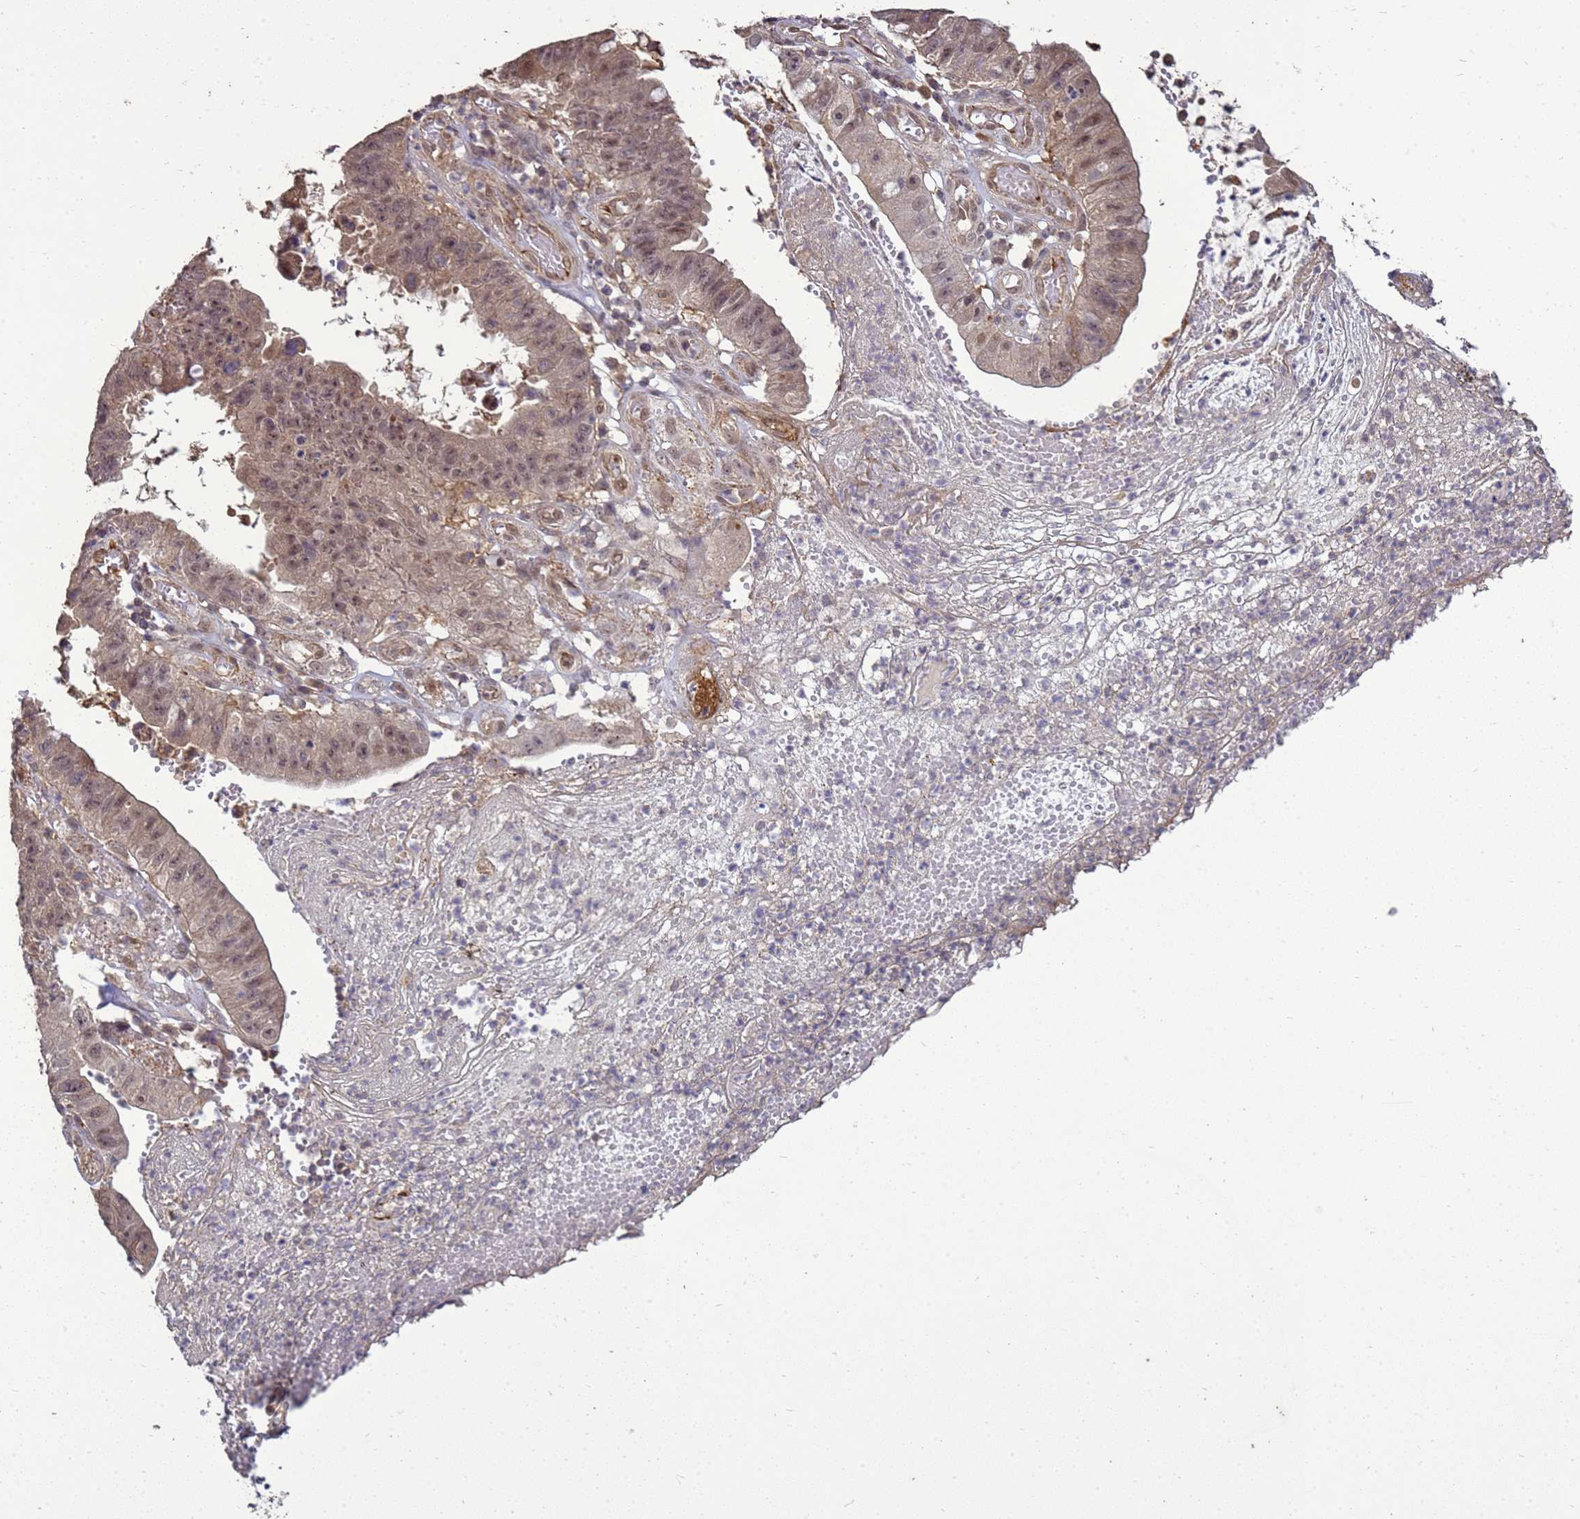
{"staining": {"intensity": "weak", "quantity": ">75%", "location": "cytoplasmic/membranous,nuclear"}, "tissue": "stomach cancer", "cell_type": "Tumor cells", "image_type": "cancer", "snomed": [{"axis": "morphology", "description": "Adenocarcinoma, NOS"}, {"axis": "topography", "description": "Stomach"}], "caption": "Protein expression analysis of human stomach cancer reveals weak cytoplasmic/membranous and nuclear staining in about >75% of tumor cells.", "gene": "CRBN", "patient": {"sex": "male", "age": 59}}